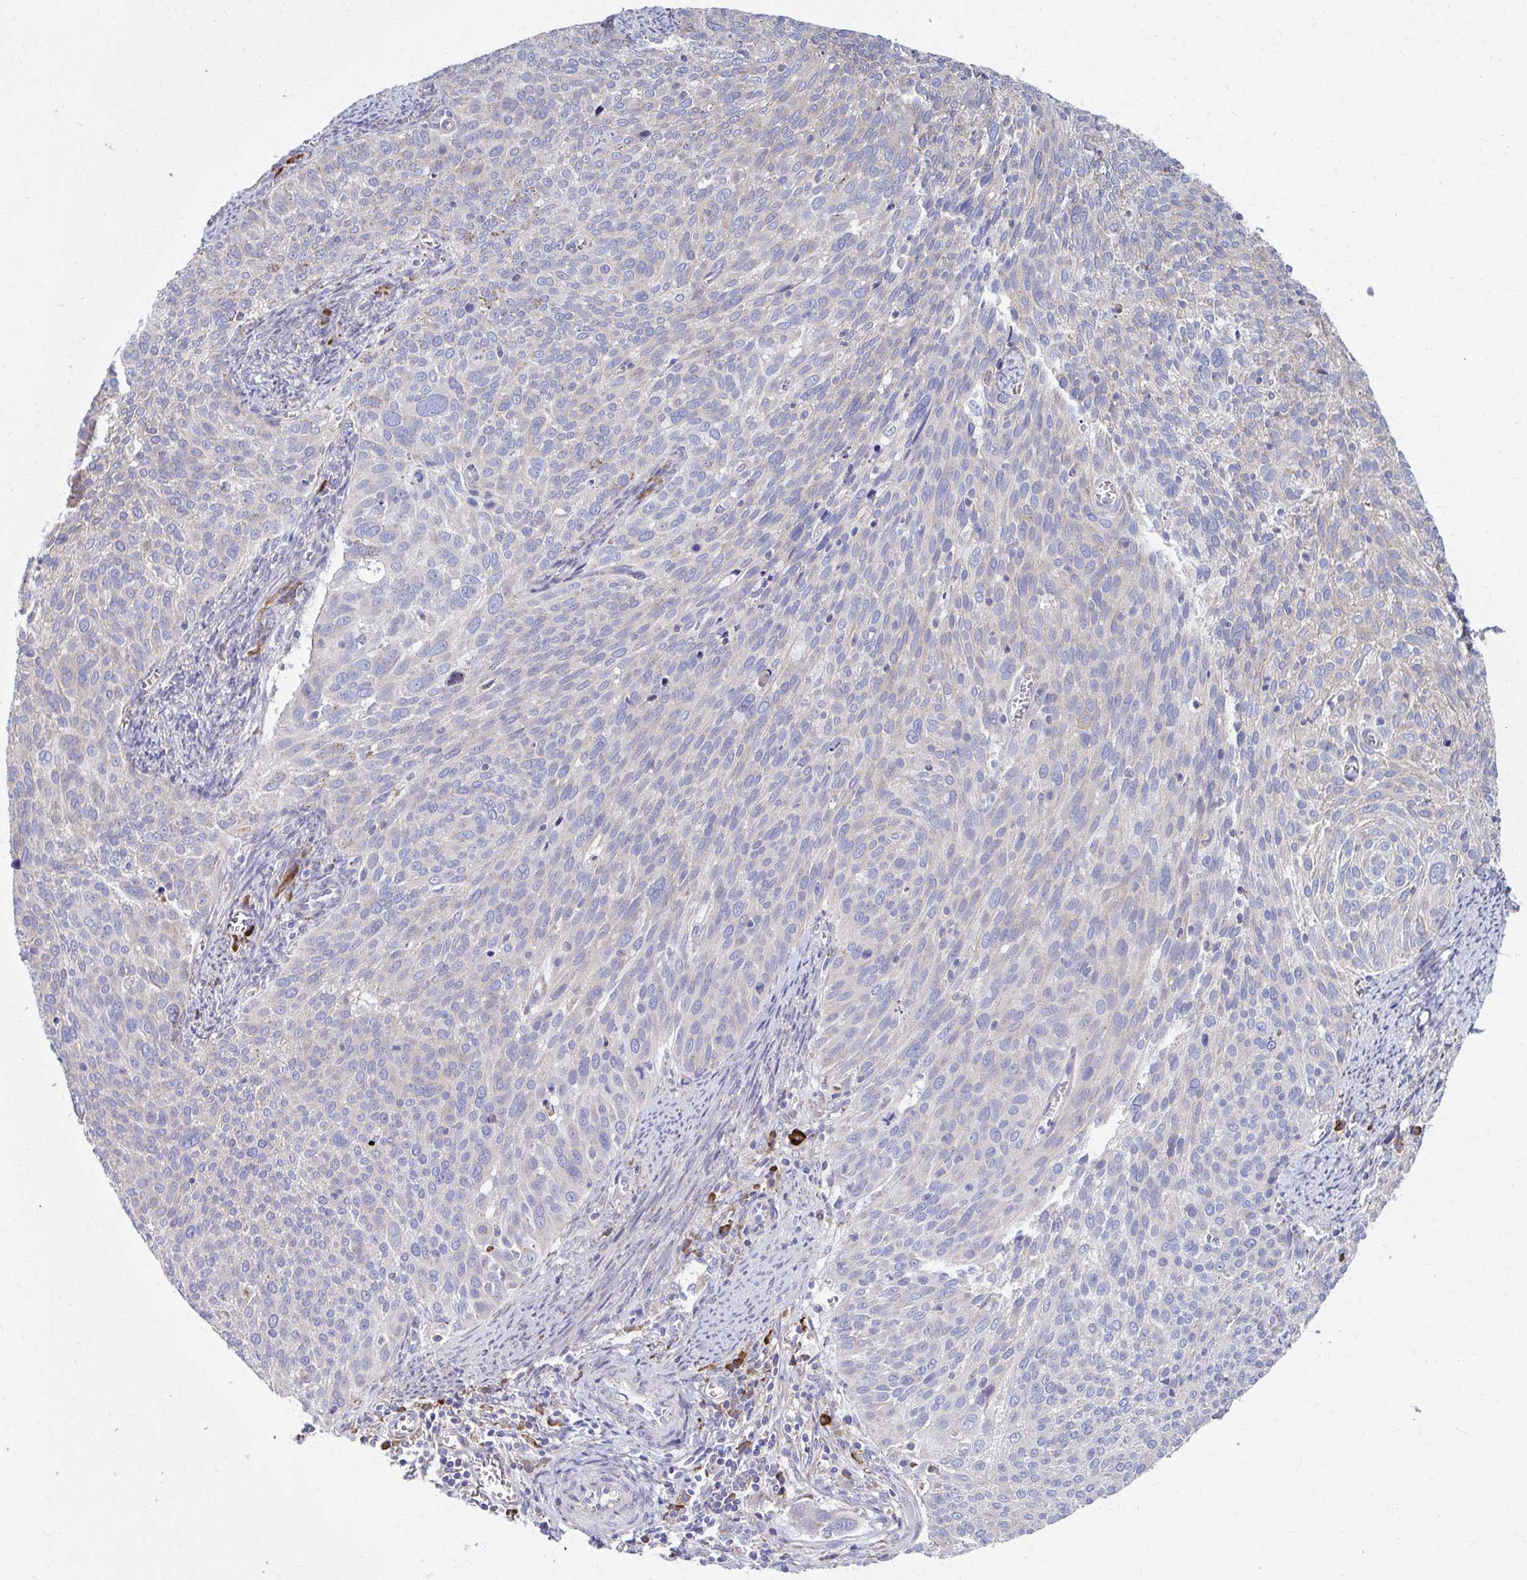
{"staining": {"intensity": "negative", "quantity": "none", "location": "none"}, "tissue": "cervical cancer", "cell_type": "Tumor cells", "image_type": "cancer", "snomed": [{"axis": "morphology", "description": "Squamous cell carcinoma, NOS"}, {"axis": "topography", "description": "Cervix"}], "caption": "Tumor cells show no significant expression in squamous cell carcinoma (cervical).", "gene": "FKBP2", "patient": {"sex": "female", "age": 39}}